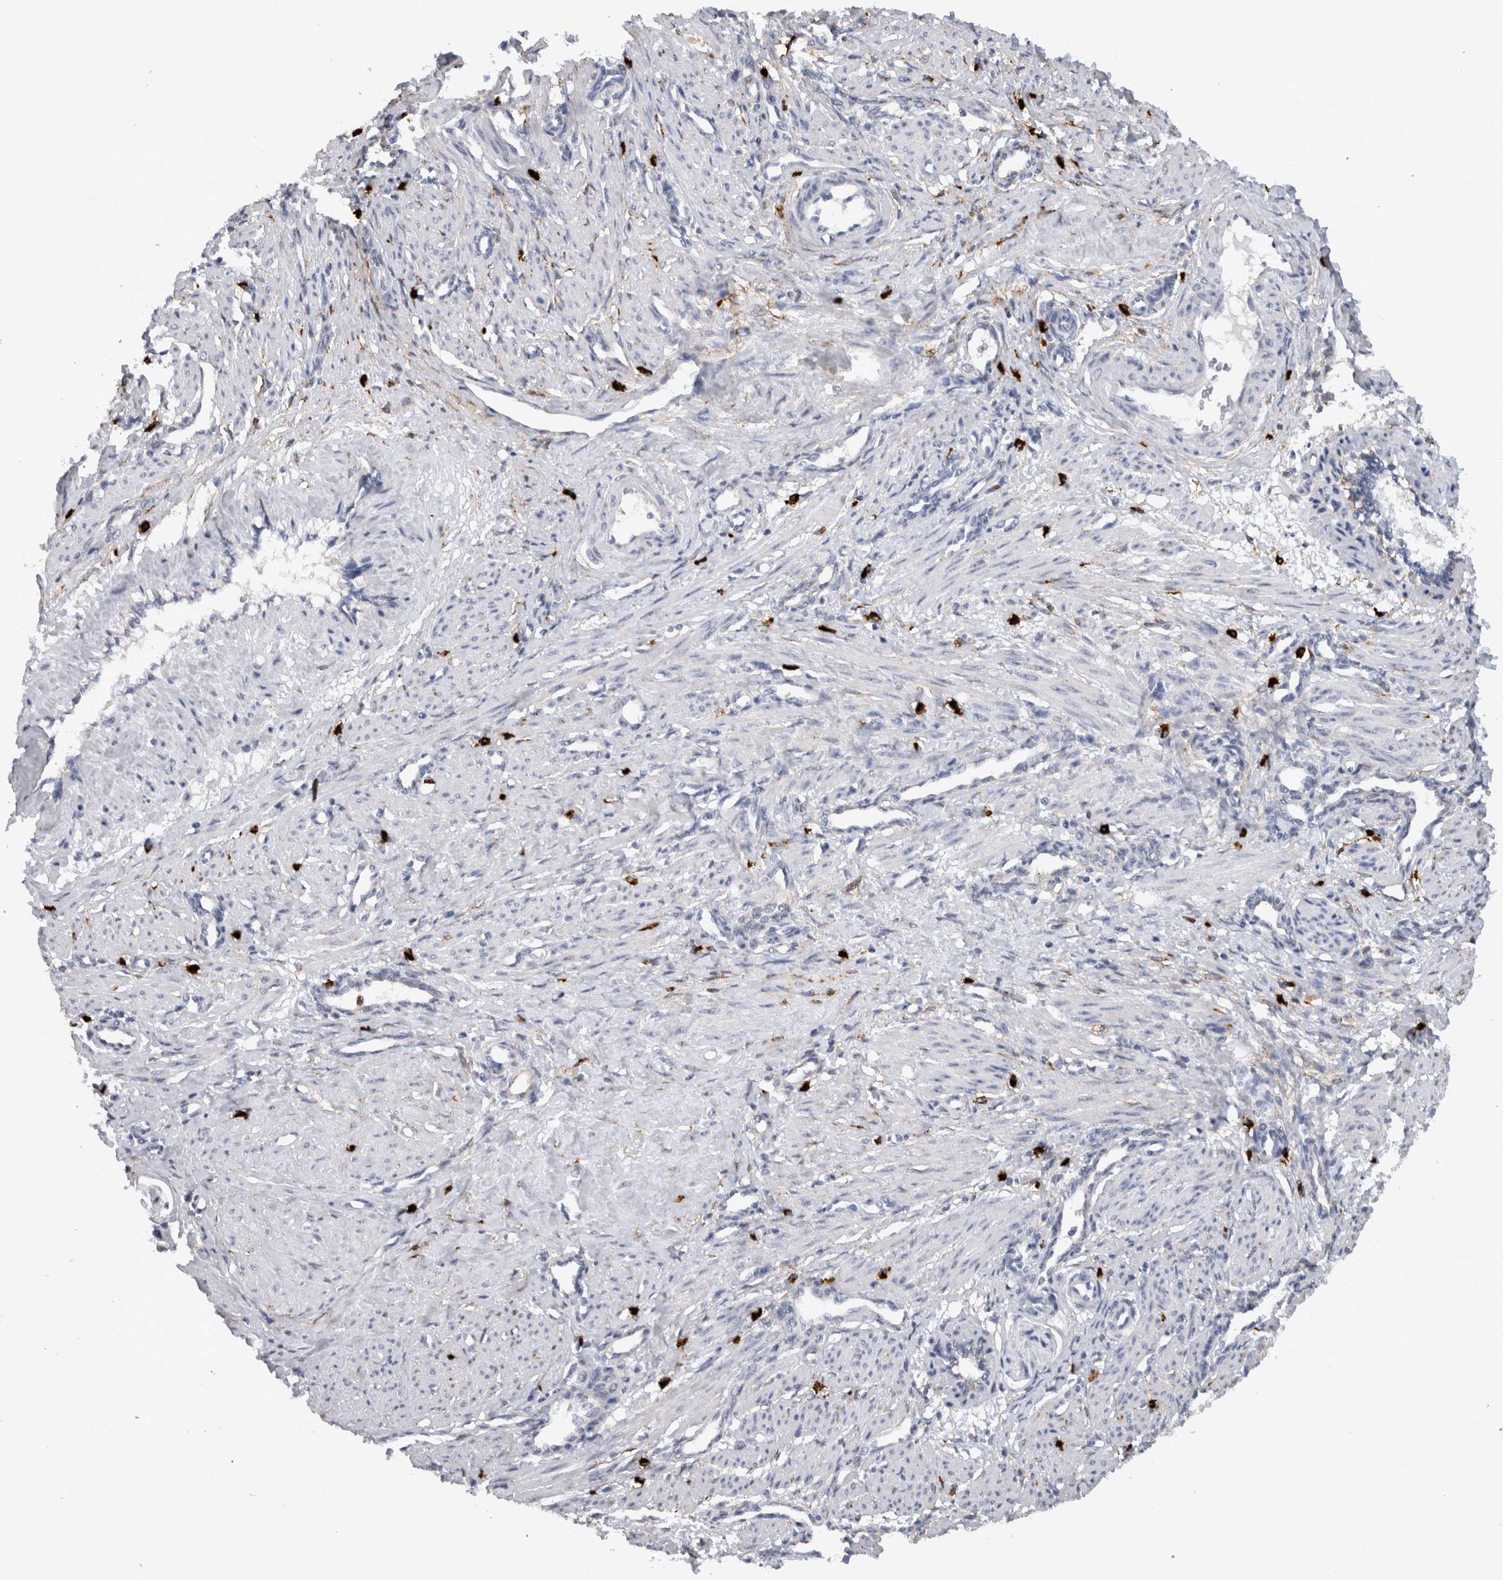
{"staining": {"intensity": "negative", "quantity": "none", "location": "none"}, "tissue": "smooth muscle", "cell_type": "Smooth muscle cells", "image_type": "normal", "snomed": [{"axis": "morphology", "description": "Normal tissue, NOS"}, {"axis": "topography", "description": "Endometrium"}], "caption": "High magnification brightfield microscopy of benign smooth muscle stained with DAB (brown) and counterstained with hematoxylin (blue): smooth muscle cells show no significant staining. The staining is performed using DAB brown chromogen with nuclei counter-stained in using hematoxylin.", "gene": "CD63", "patient": {"sex": "female", "age": 33}}